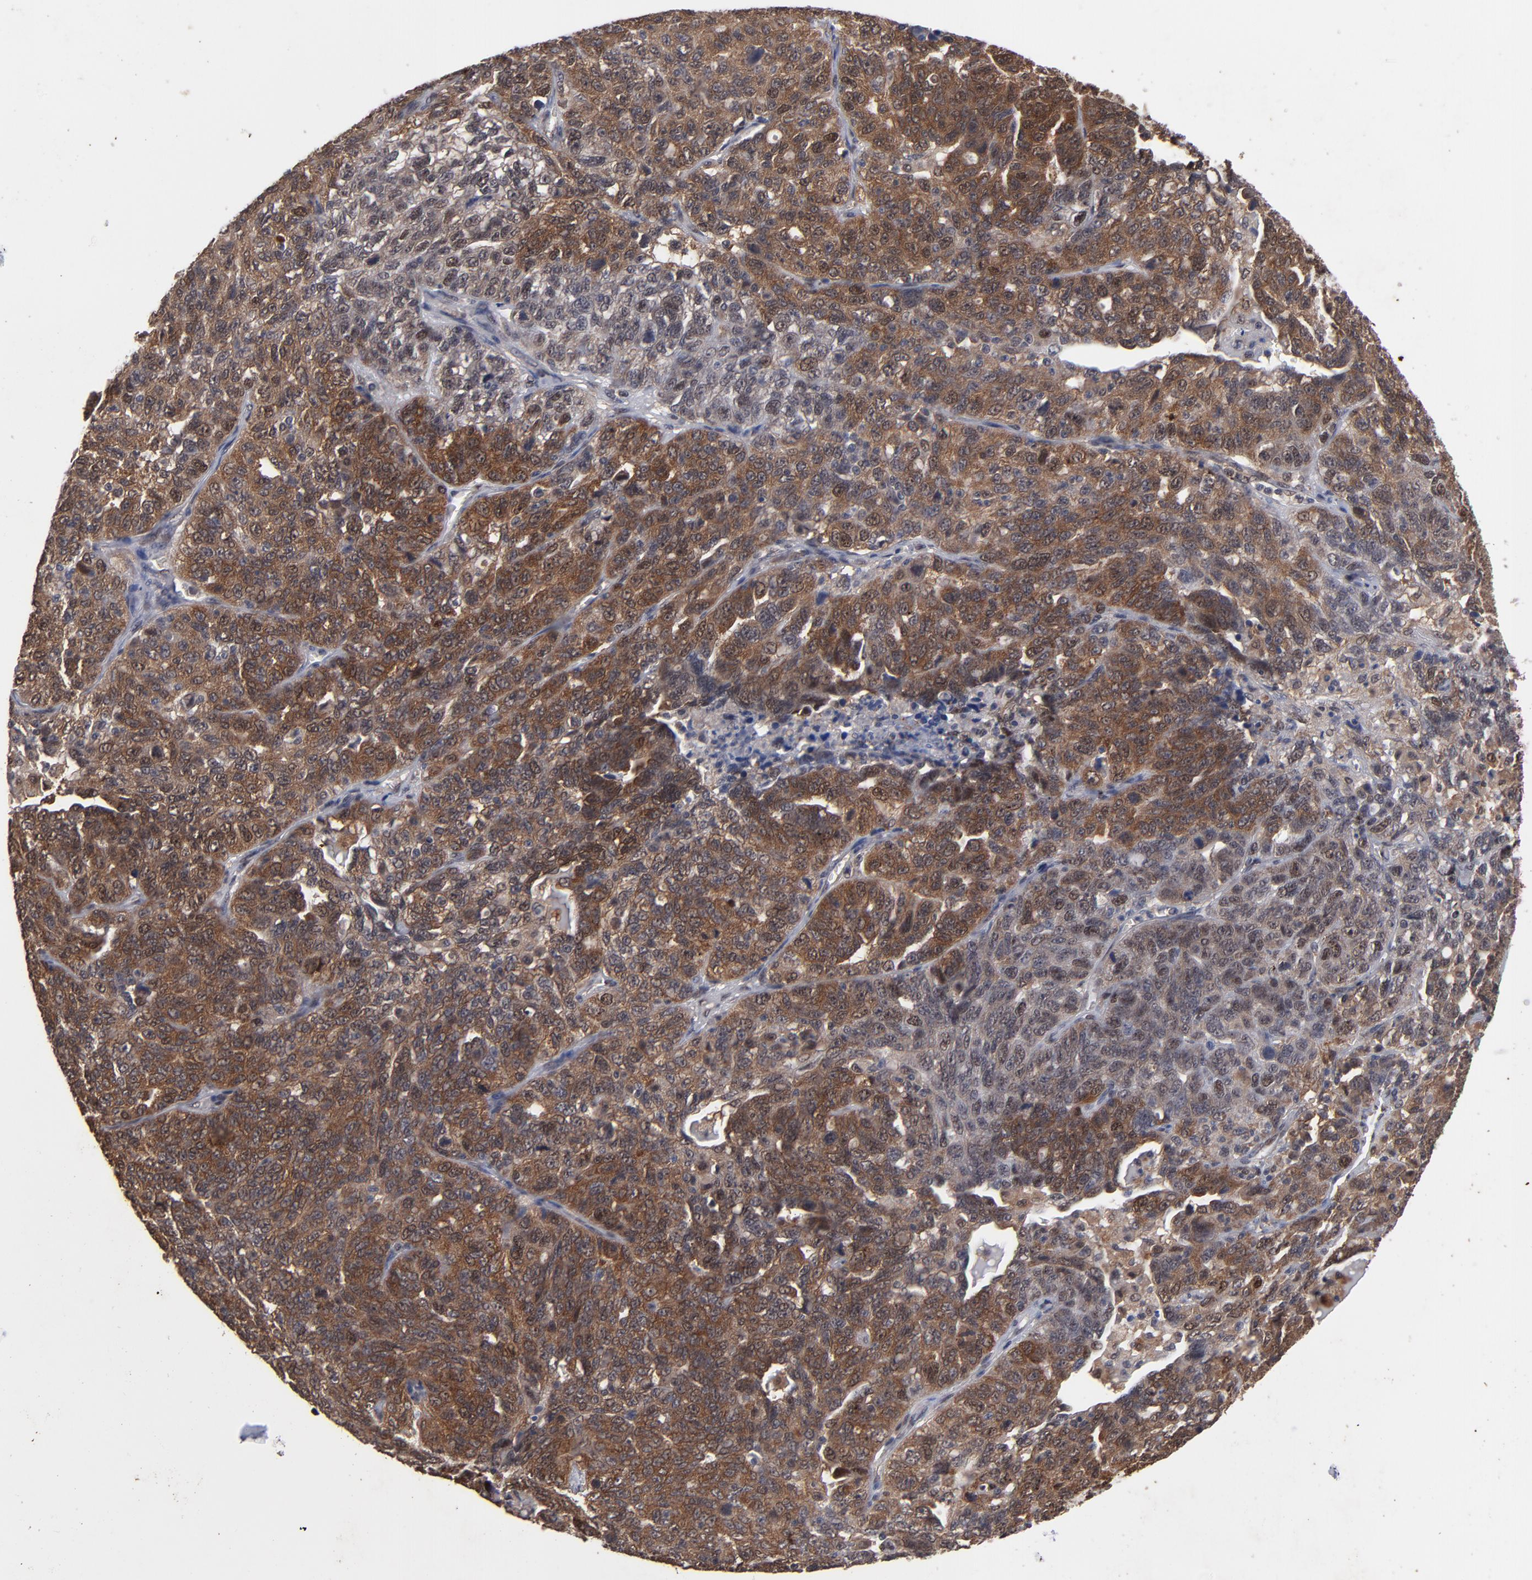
{"staining": {"intensity": "moderate", "quantity": ">75%", "location": "cytoplasmic/membranous"}, "tissue": "ovarian cancer", "cell_type": "Tumor cells", "image_type": "cancer", "snomed": [{"axis": "morphology", "description": "Cystadenocarcinoma, serous, NOS"}, {"axis": "topography", "description": "Ovary"}], "caption": "Protein staining demonstrates moderate cytoplasmic/membranous expression in about >75% of tumor cells in ovarian cancer. The protein of interest is stained brown, and the nuclei are stained in blue (DAB (3,3'-diaminobenzidine) IHC with brightfield microscopy, high magnification).", "gene": "HUWE1", "patient": {"sex": "female", "age": 71}}